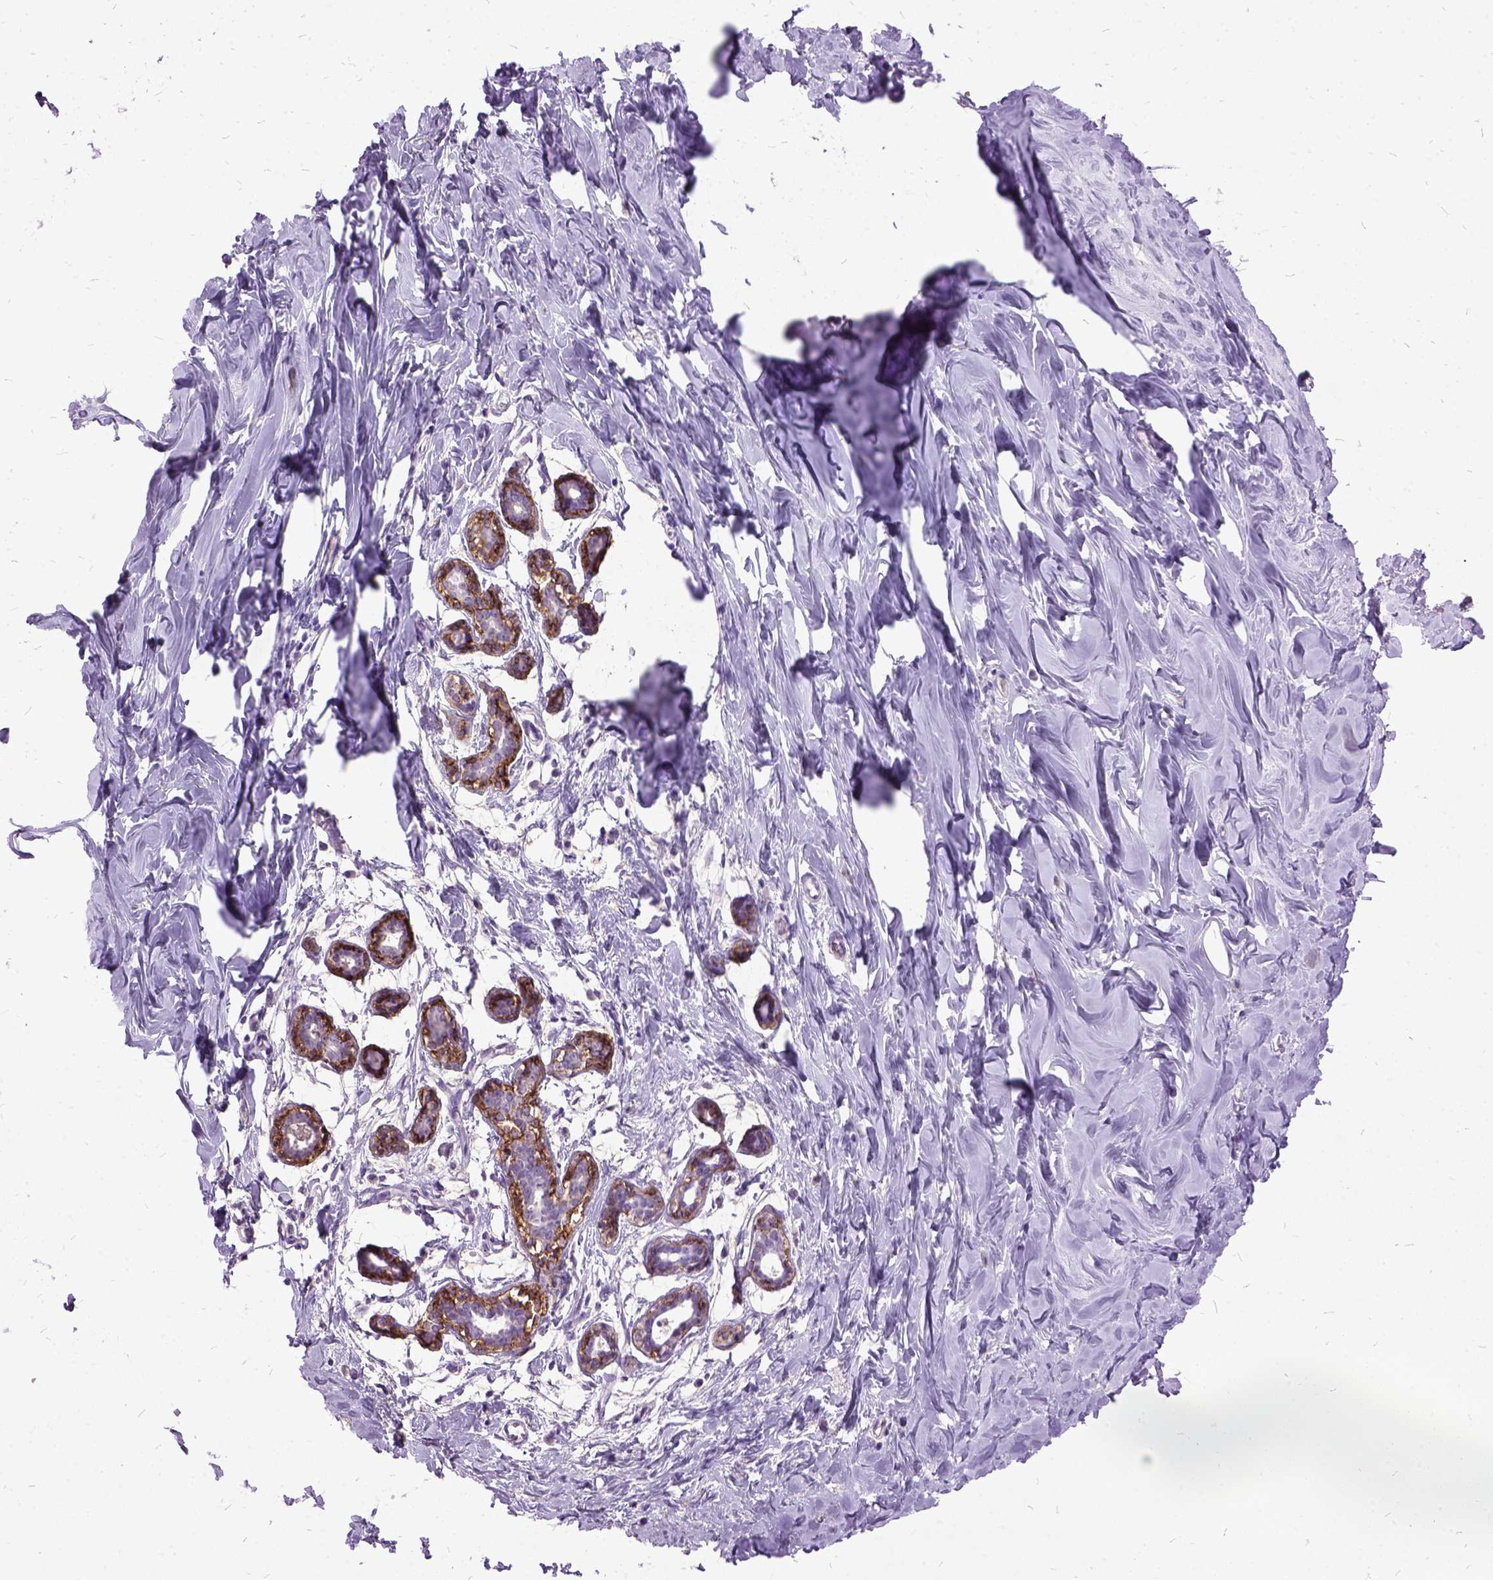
{"staining": {"intensity": "negative", "quantity": "none", "location": "none"}, "tissue": "breast", "cell_type": "Adipocytes", "image_type": "normal", "snomed": [{"axis": "morphology", "description": "Normal tissue, NOS"}, {"axis": "topography", "description": "Breast"}], "caption": "High power microscopy photomicrograph of an immunohistochemistry (IHC) photomicrograph of benign breast, revealing no significant staining in adipocytes.", "gene": "MME", "patient": {"sex": "female", "age": 27}}